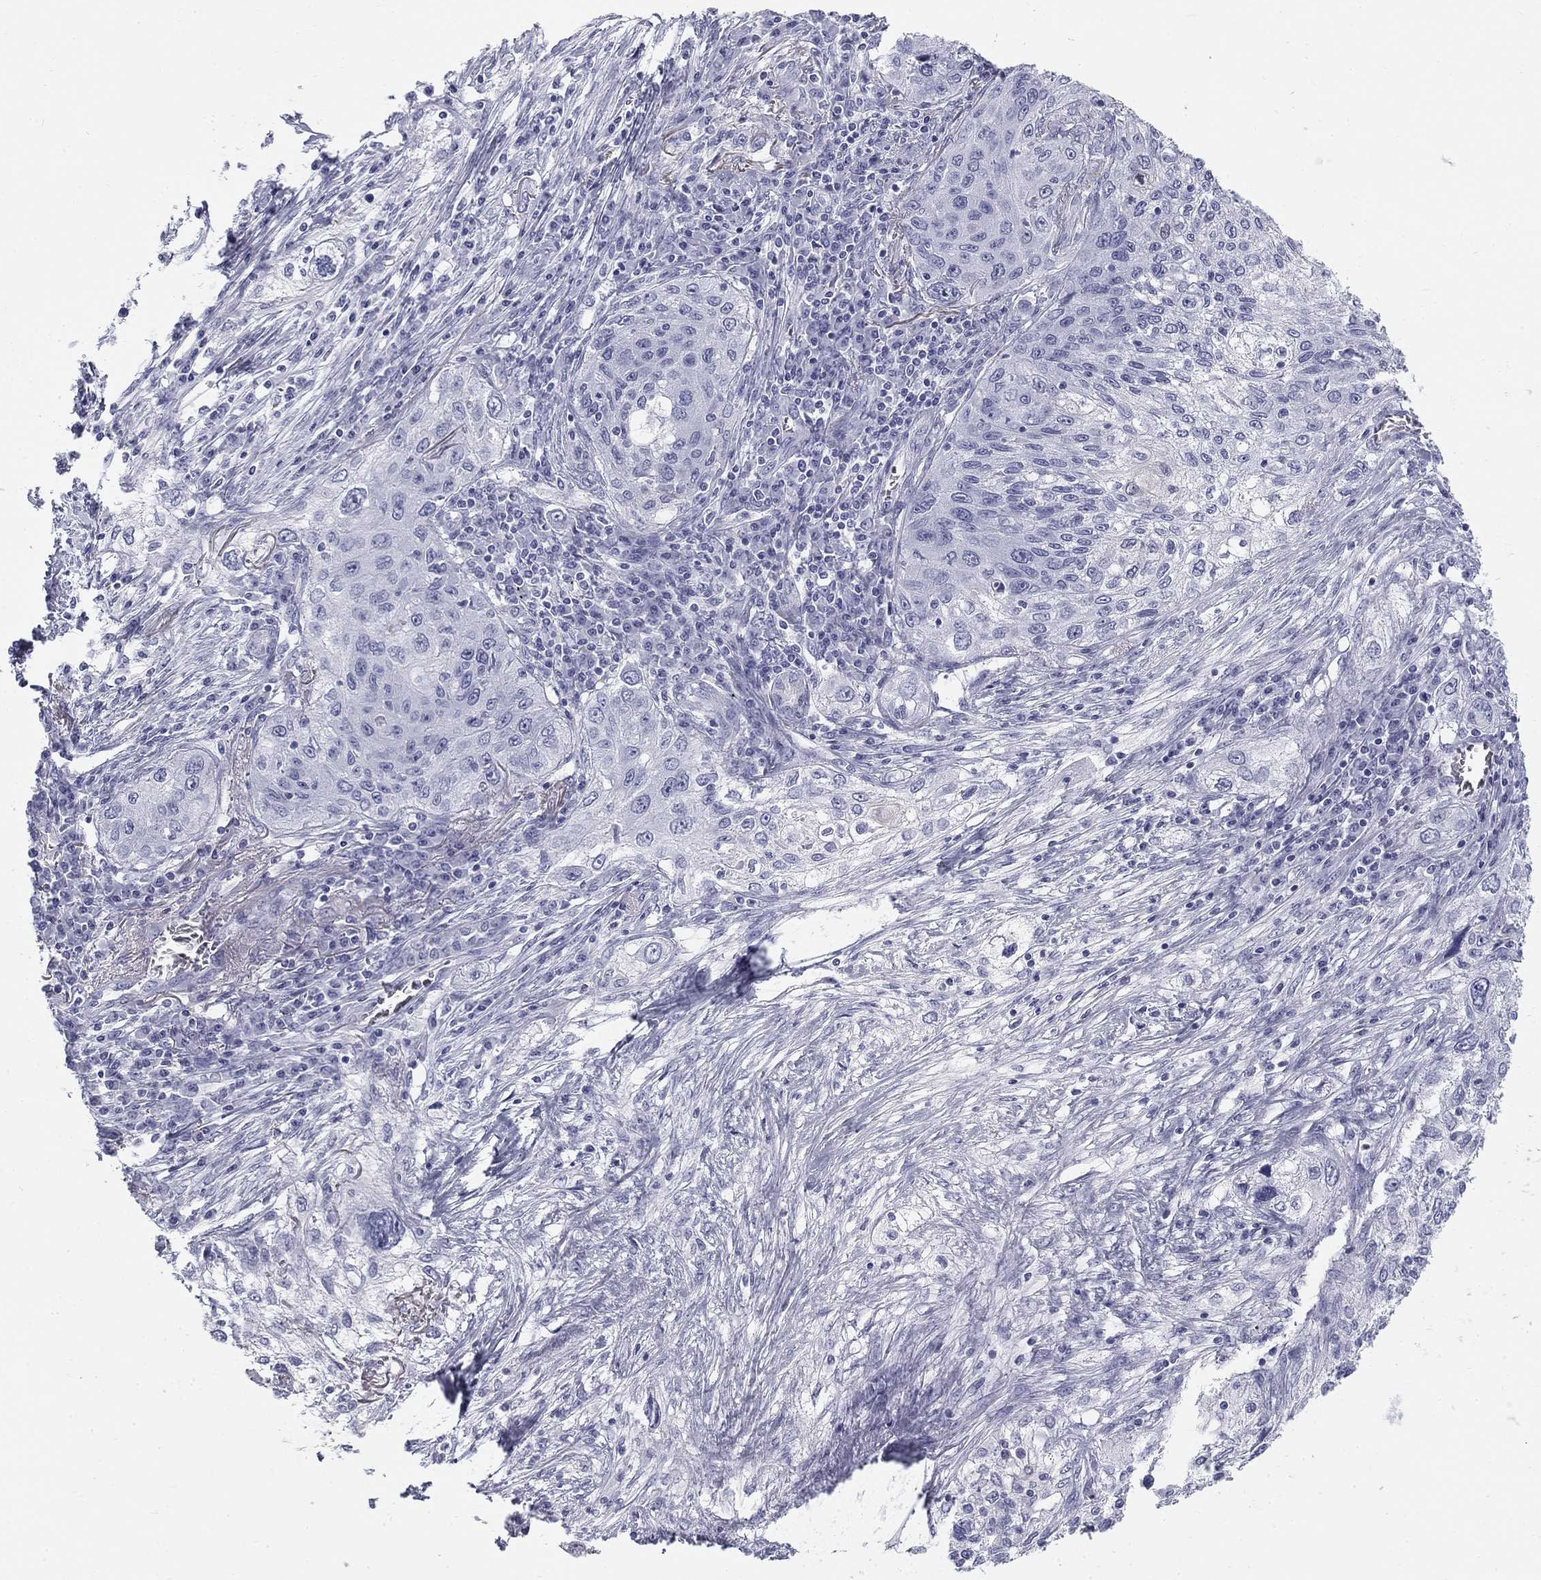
{"staining": {"intensity": "negative", "quantity": "none", "location": "none"}, "tissue": "lung cancer", "cell_type": "Tumor cells", "image_type": "cancer", "snomed": [{"axis": "morphology", "description": "Squamous cell carcinoma, NOS"}, {"axis": "topography", "description": "Lung"}], "caption": "This is an immunohistochemistry photomicrograph of human squamous cell carcinoma (lung). There is no expression in tumor cells.", "gene": "SULT2B1", "patient": {"sex": "female", "age": 69}}